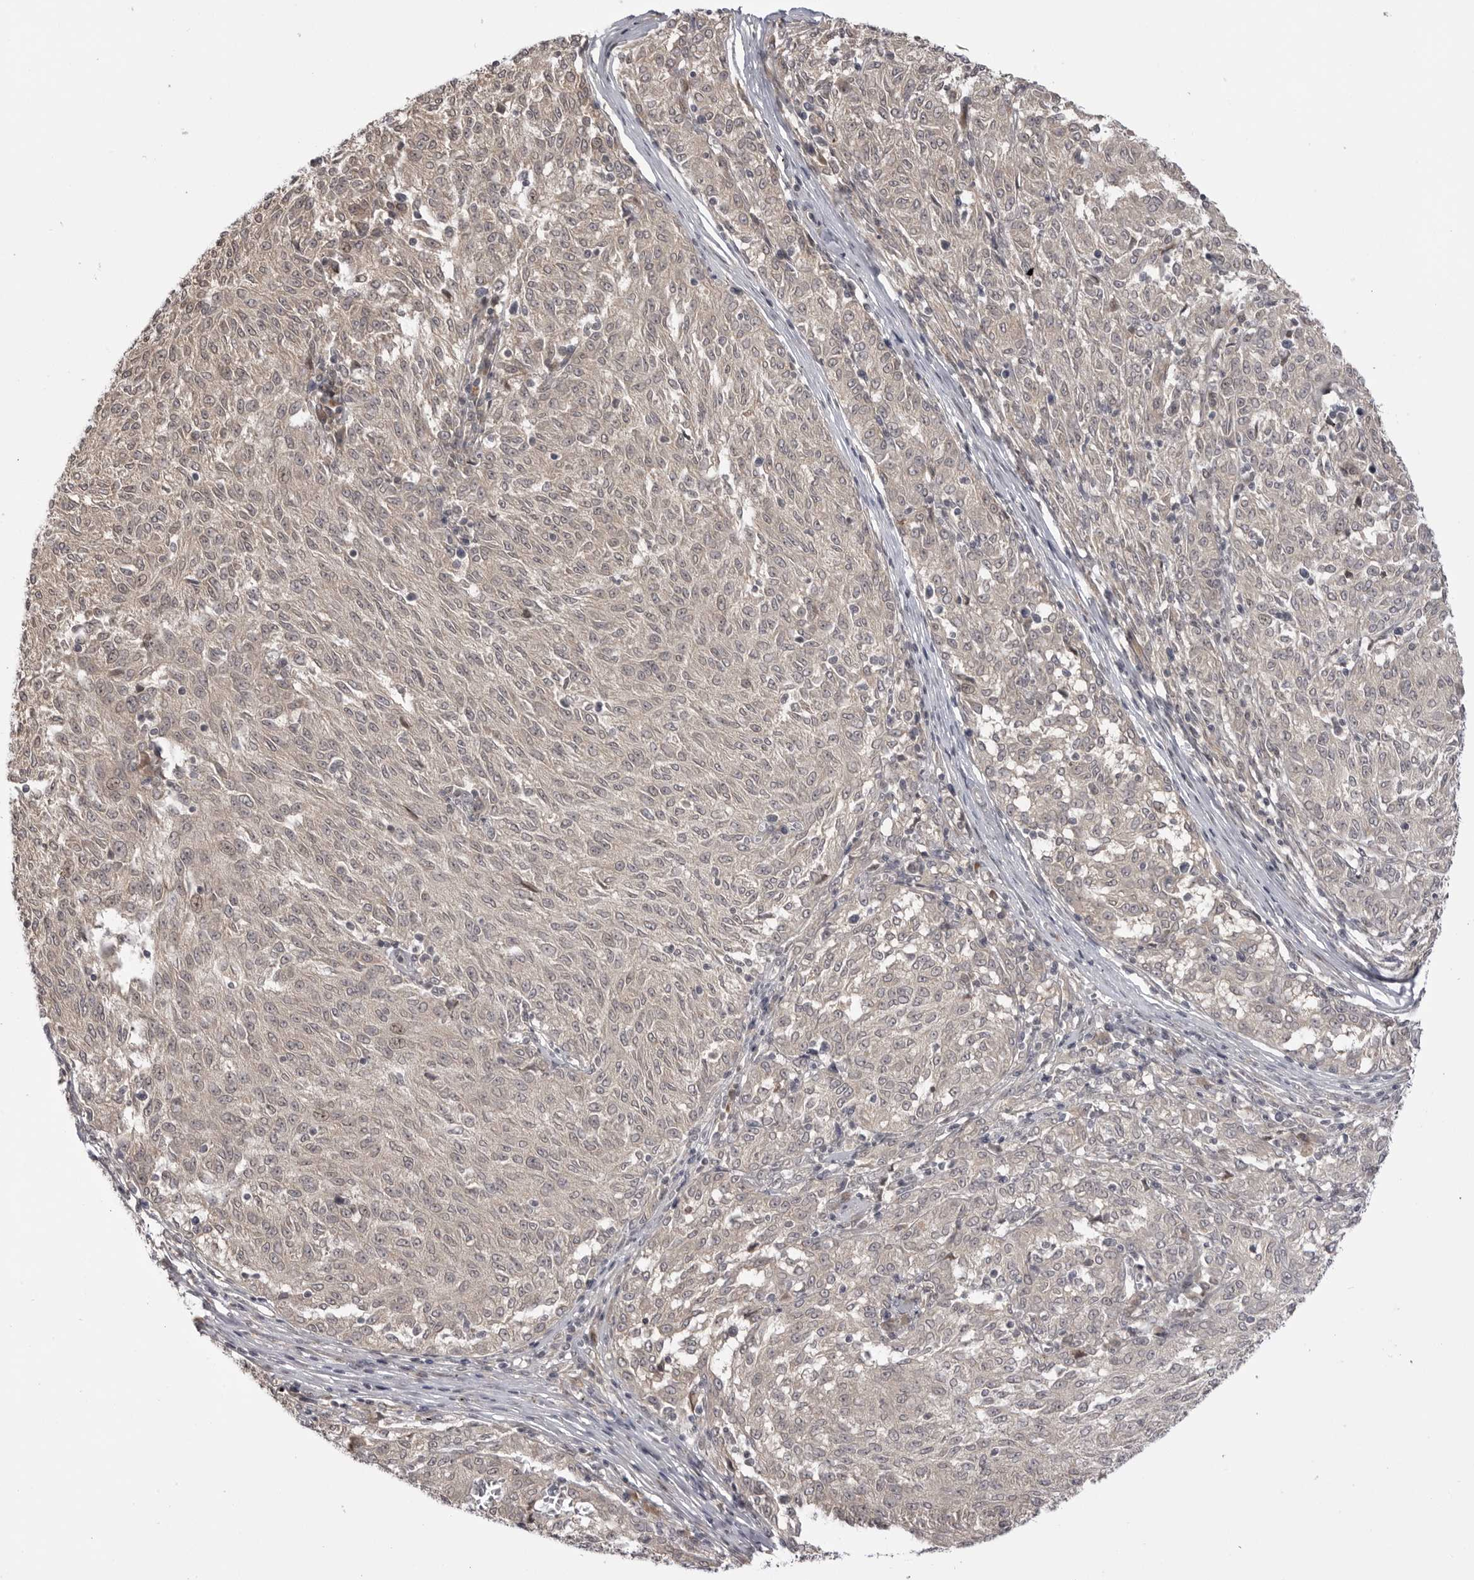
{"staining": {"intensity": "negative", "quantity": "none", "location": "none"}, "tissue": "melanoma", "cell_type": "Tumor cells", "image_type": "cancer", "snomed": [{"axis": "morphology", "description": "Malignant melanoma, NOS"}, {"axis": "topography", "description": "Skin"}], "caption": "The immunohistochemistry (IHC) photomicrograph has no significant staining in tumor cells of malignant melanoma tissue.", "gene": "PTK2B", "patient": {"sex": "female", "age": 72}}